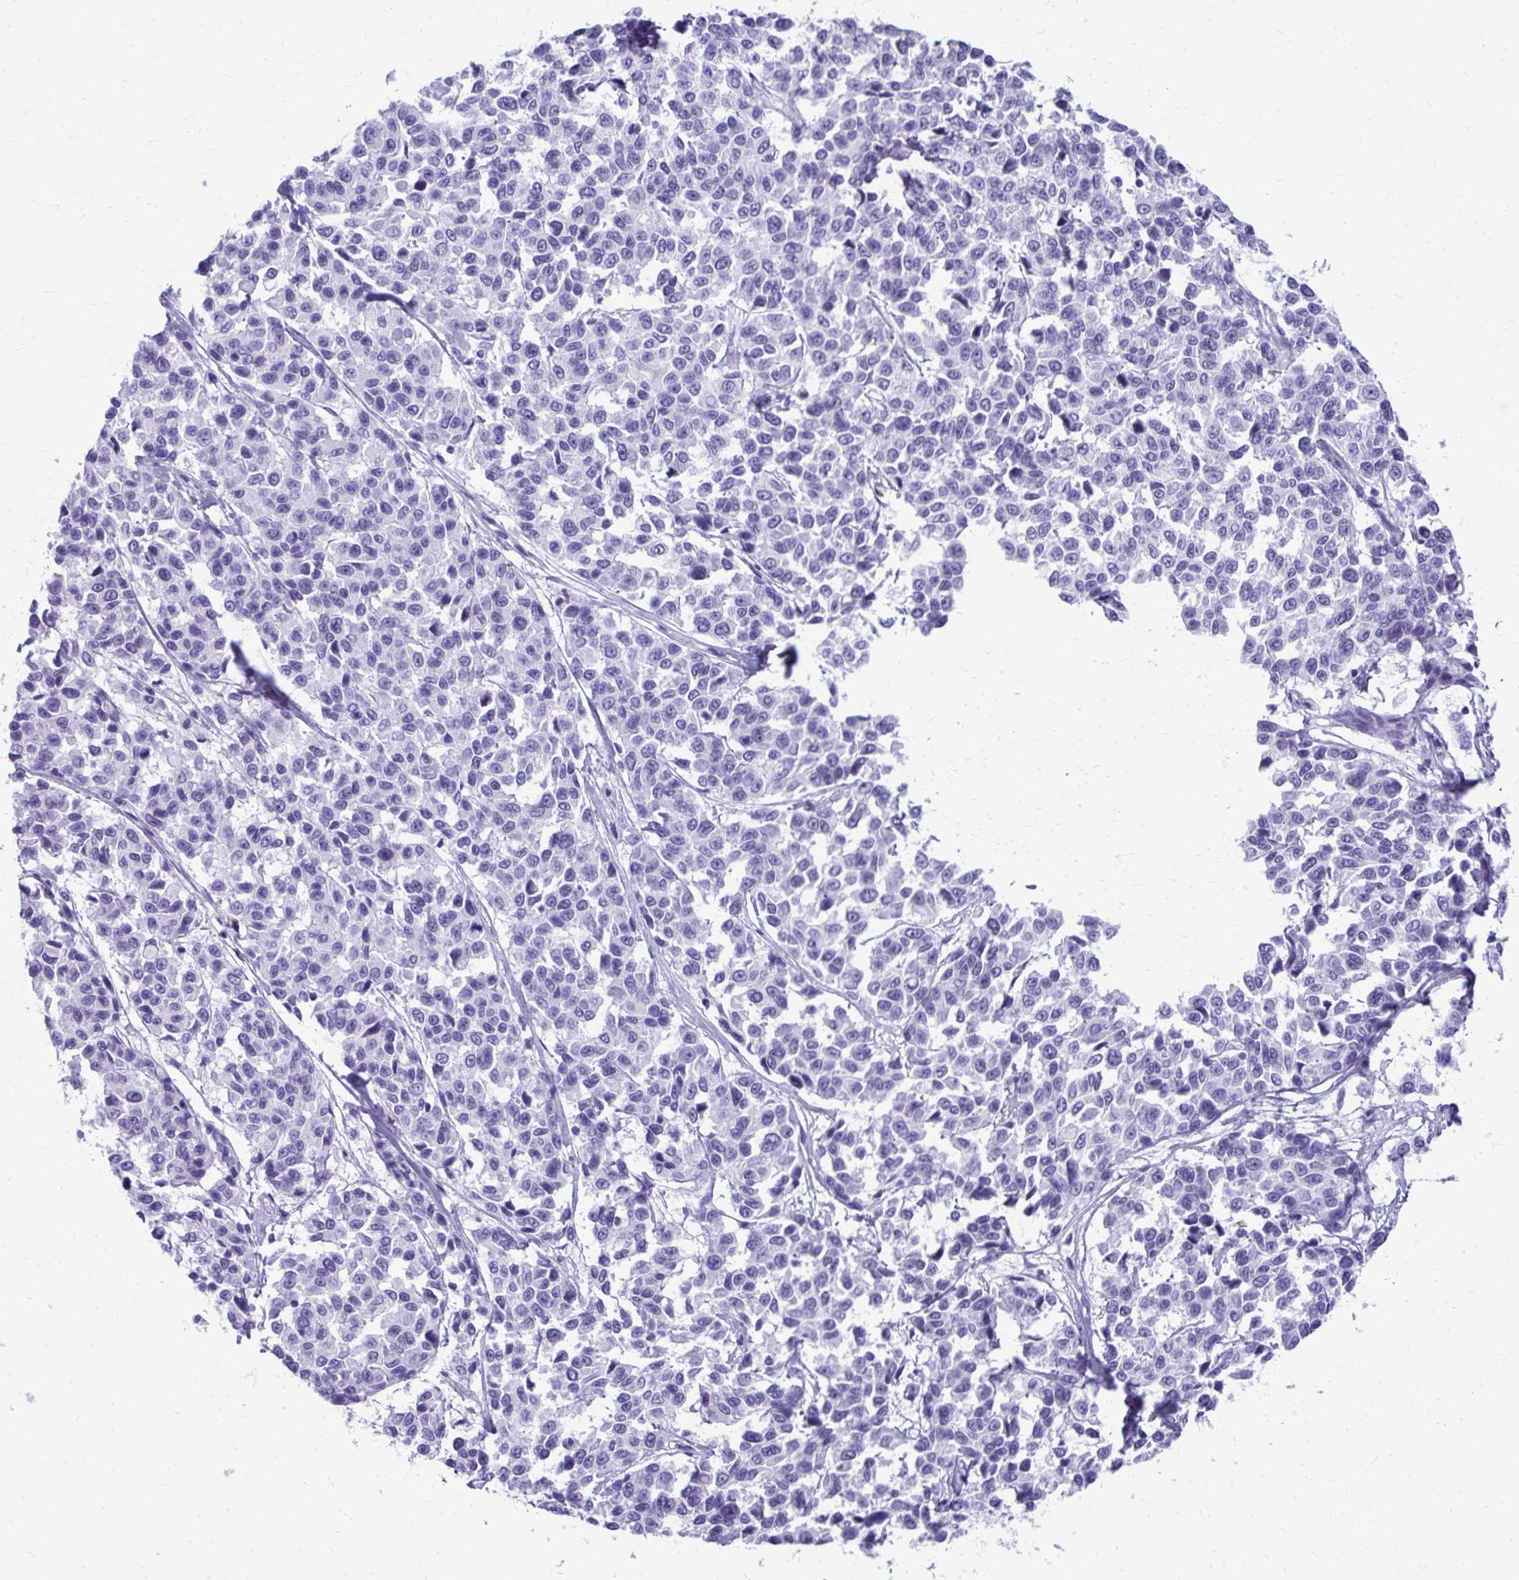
{"staining": {"intensity": "negative", "quantity": "none", "location": "none"}, "tissue": "melanoma", "cell_type": "Tumor cells", "image_type": "cancer", "snomed": [{"axis": "morphology", "description": "Malignant melanoma, NOS"}, {"axis": "topography", "description": "Skin"}], "caption": "Melanoma was stained to show a protein in brown. There is no significant positivity in tumor cells.", "gene": "SATL1", "patient": {"sex": "female", "age": 66}}